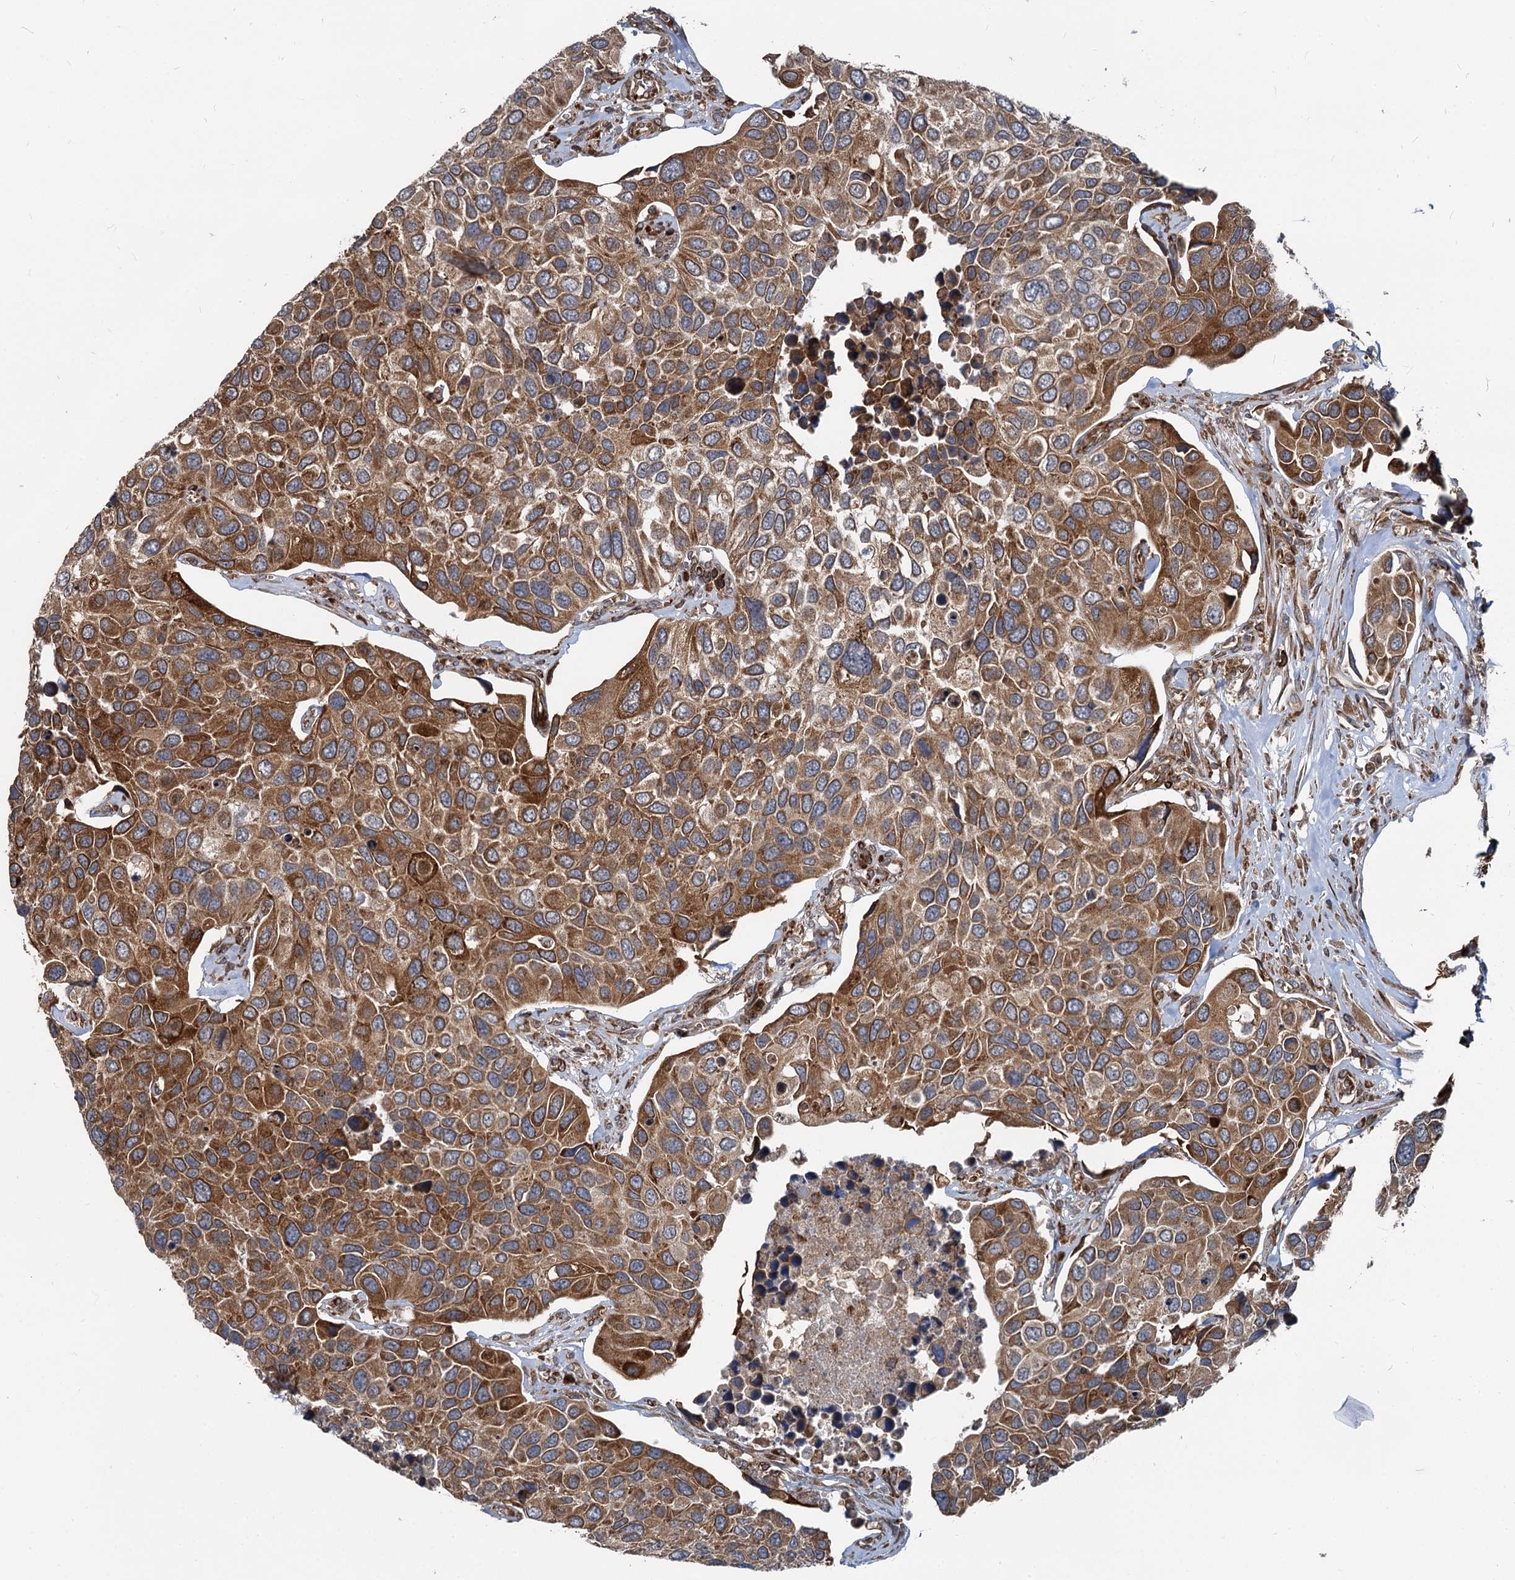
{"staining": {"intensity": "strong", "quantity": ">75%", "location": "cytoplasmic/membranous"}, "tissue": "urothelial cancer", "cell_type": "Tumor cells", "image_type": "cancer", "snomed": [{"axis": "morphology", "description": "Urothelial carcinoma, High grade"}, {"axis": "topography", "description": "Urinary bladder"}], "caption": "Urothelial cancer tissue reveals strong cytoplasmic/membranous staining in about >75% of tumor cells", "gene": "STIM1", "patient": {"sex": "male", "age": 74}}